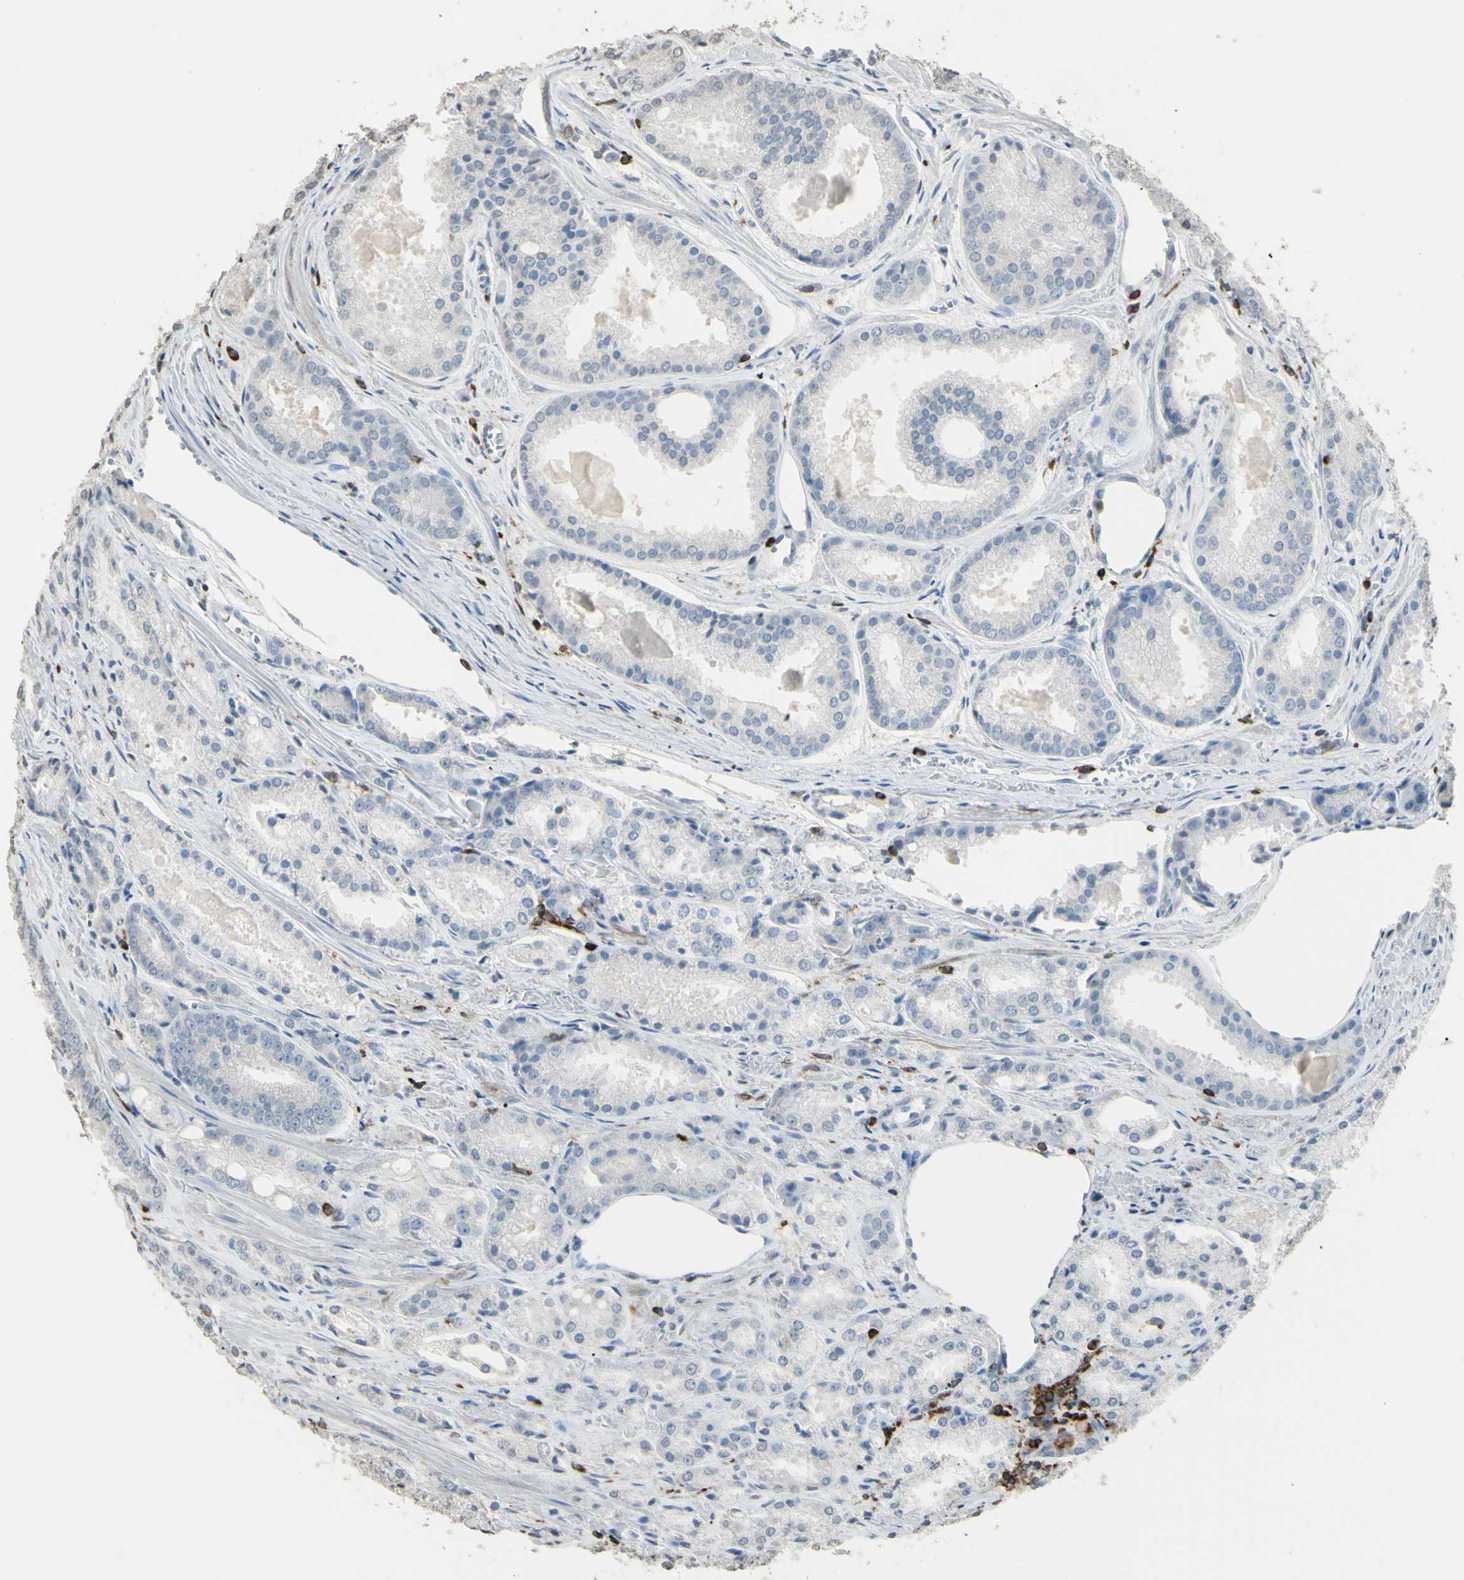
{"staining": {"intensity": "negative", "quantity": "none", "location": "none"}, "tissue": "prostate cancer", "cell_type": "Tumor cells", "image_type": "cancer", "snomed": [{"axis": "morphology", "description": "Adenocarcinoma, Low grade"}, {"axis": "topography", "description": "Prostate"}], "caption": "The photomicrograph displays no staining of tumor cells in prostate low-grade adenocarcinoma.", "gene": "PSTPIP1", "patient": {"sex": "male", "age": 69}}